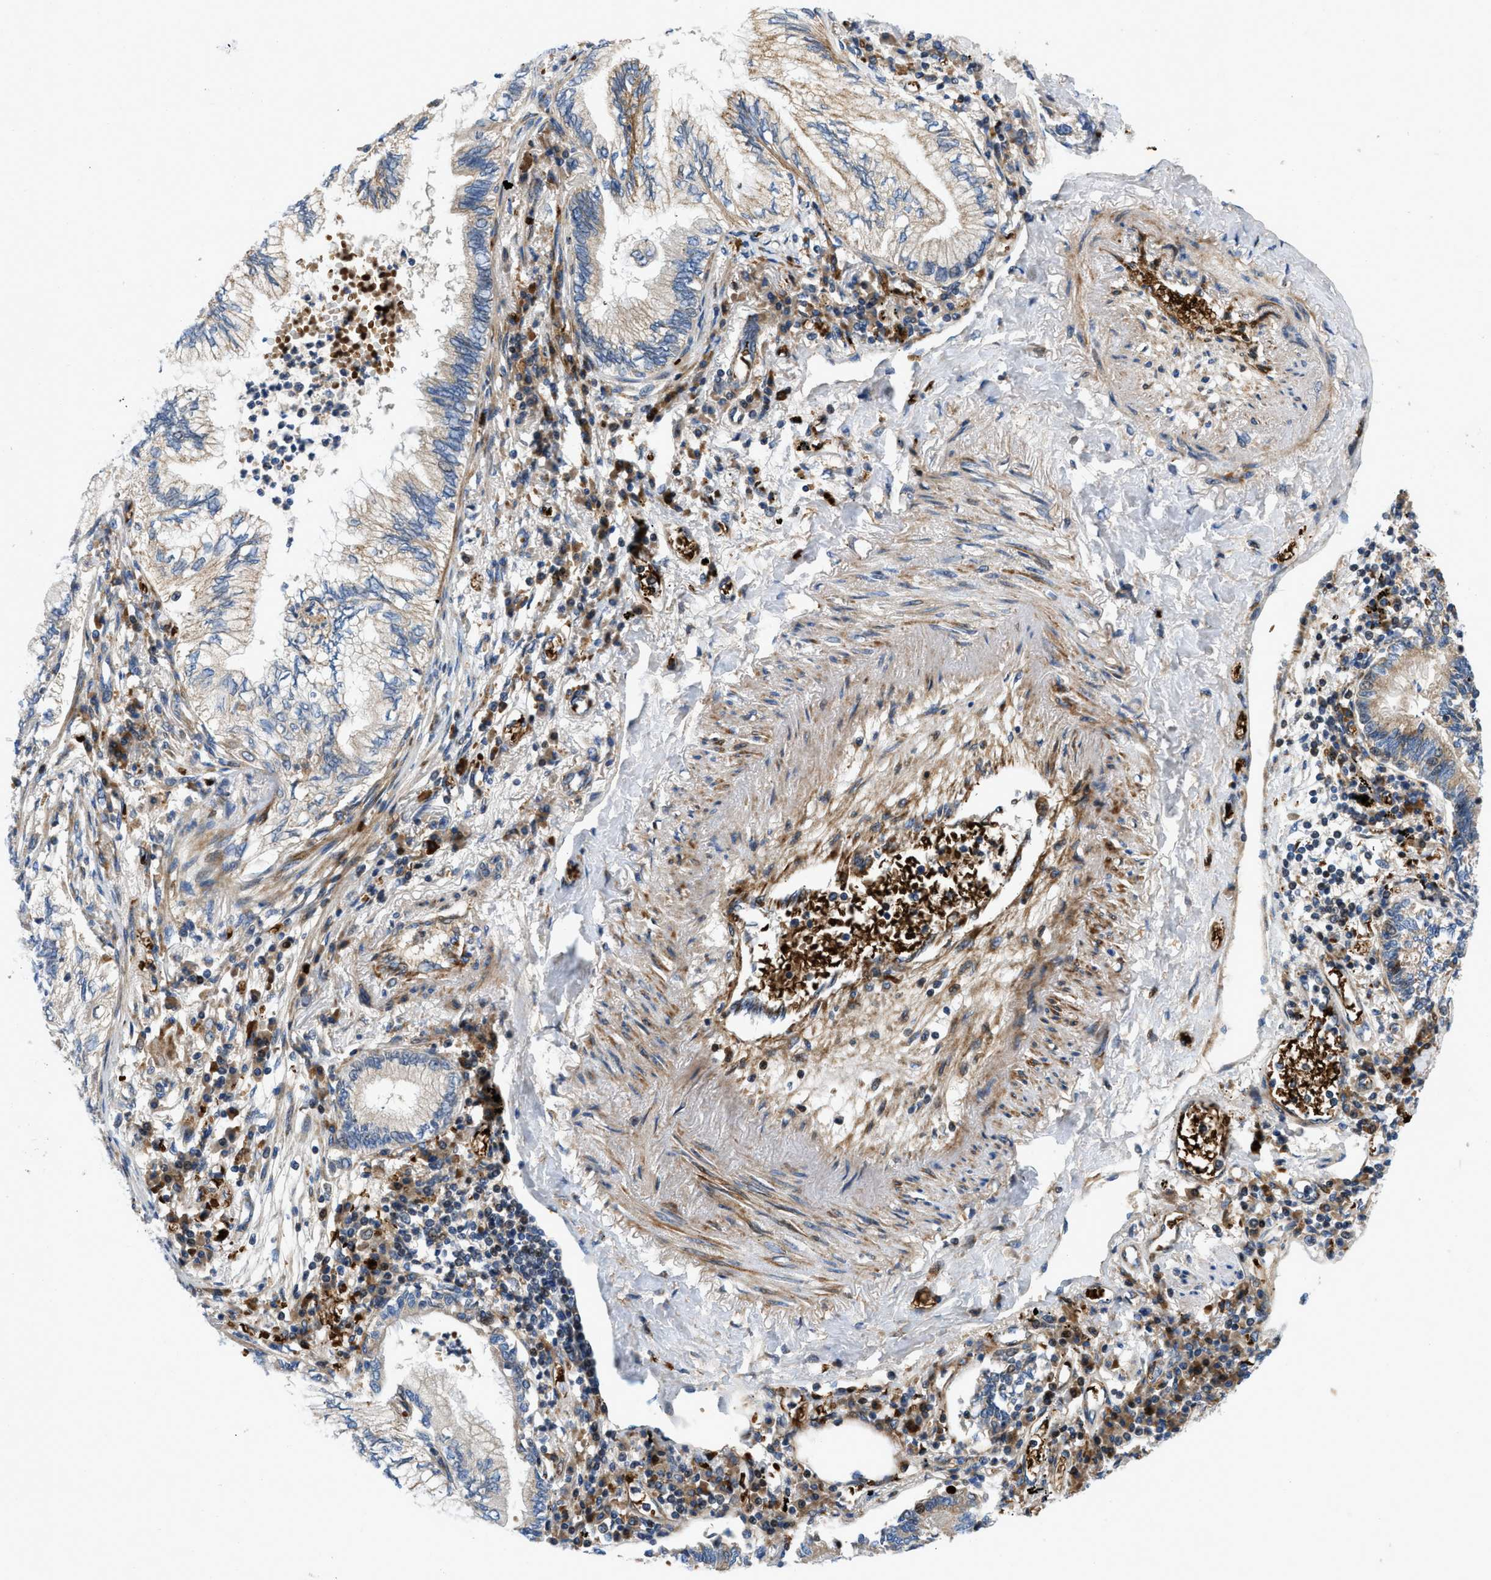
{"staining": {"intensity": "weak", "quantity": "25%-75%", "location": "cytoplasmic/membranous"}, "tissue": "lung cancer", "cell_type": "Tumor cells", "image_type": "cancer", "snomed": [{"axis": "morphology", "description": "Normal tissue, NOS"}, {"axis": "morphology", "description": "Adenocarcinoma, NOS"}, {"axis": "topography", "description": "Bronchus"}, {"axis": "topography", "description": "Lung"}], "caption": "A brown stain labels weak cytoplasmic/membranous staining of a protein in human lung cancer tumor cells.", "gene": "ZNF831", "patient": {"sex": "female", "age": 70}}